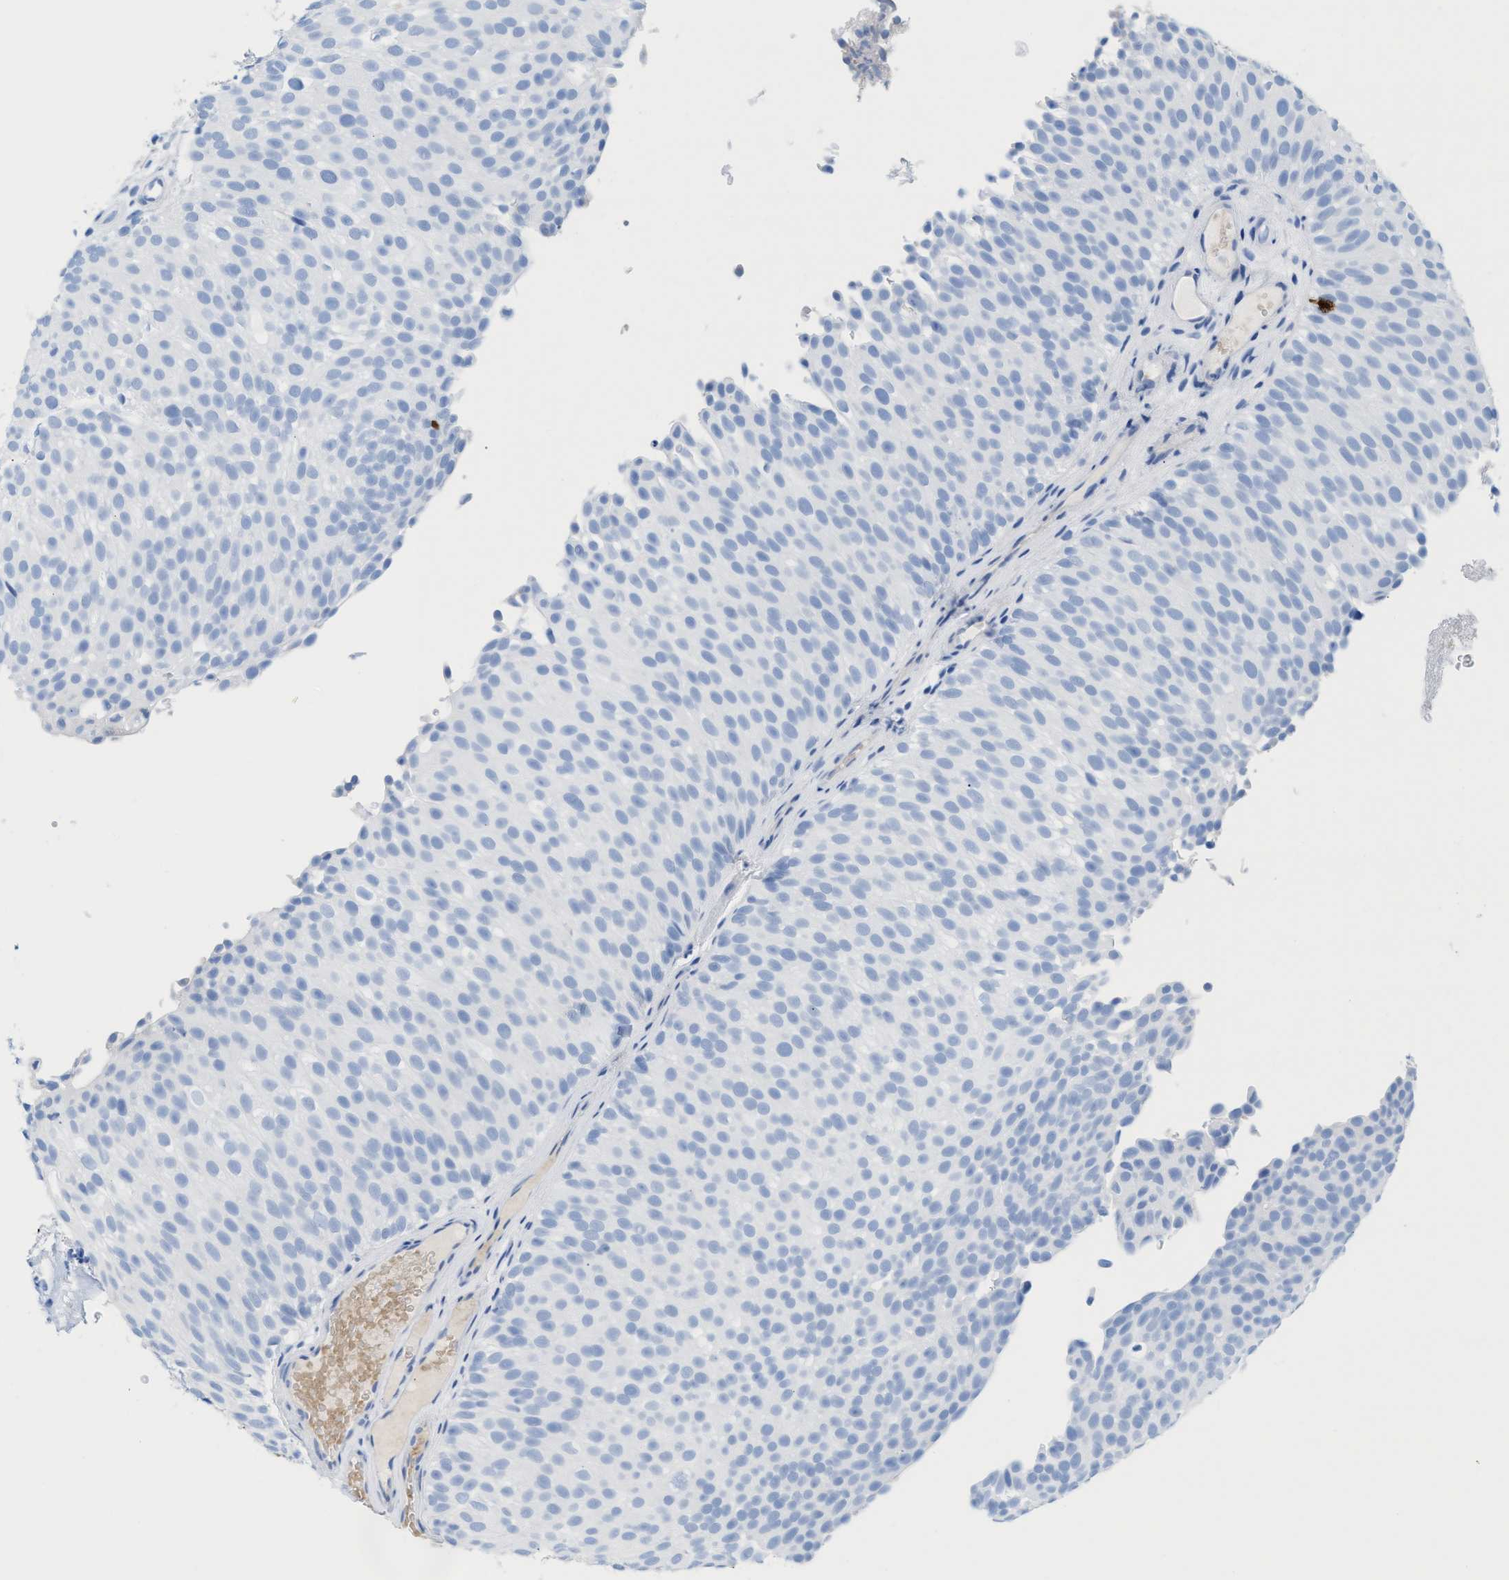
{"staining": {"intensity": "negative", "quantity": "none", "location": "none"}, "tissue": "urothelial cancer", "cell_type": "Tumor cells", "image_type": "cancer", "snomed": [{"axis": "morphology", "description": "Urothelial carcinoma, Low grade"}, {"axis": "topography", "description": "Urinary bladder"}], "caption": "Tumor cells show no significant staining in urothelial cancer.", "gene": "ANKFN1", "patient": {"sex": "male", "age": 78}}